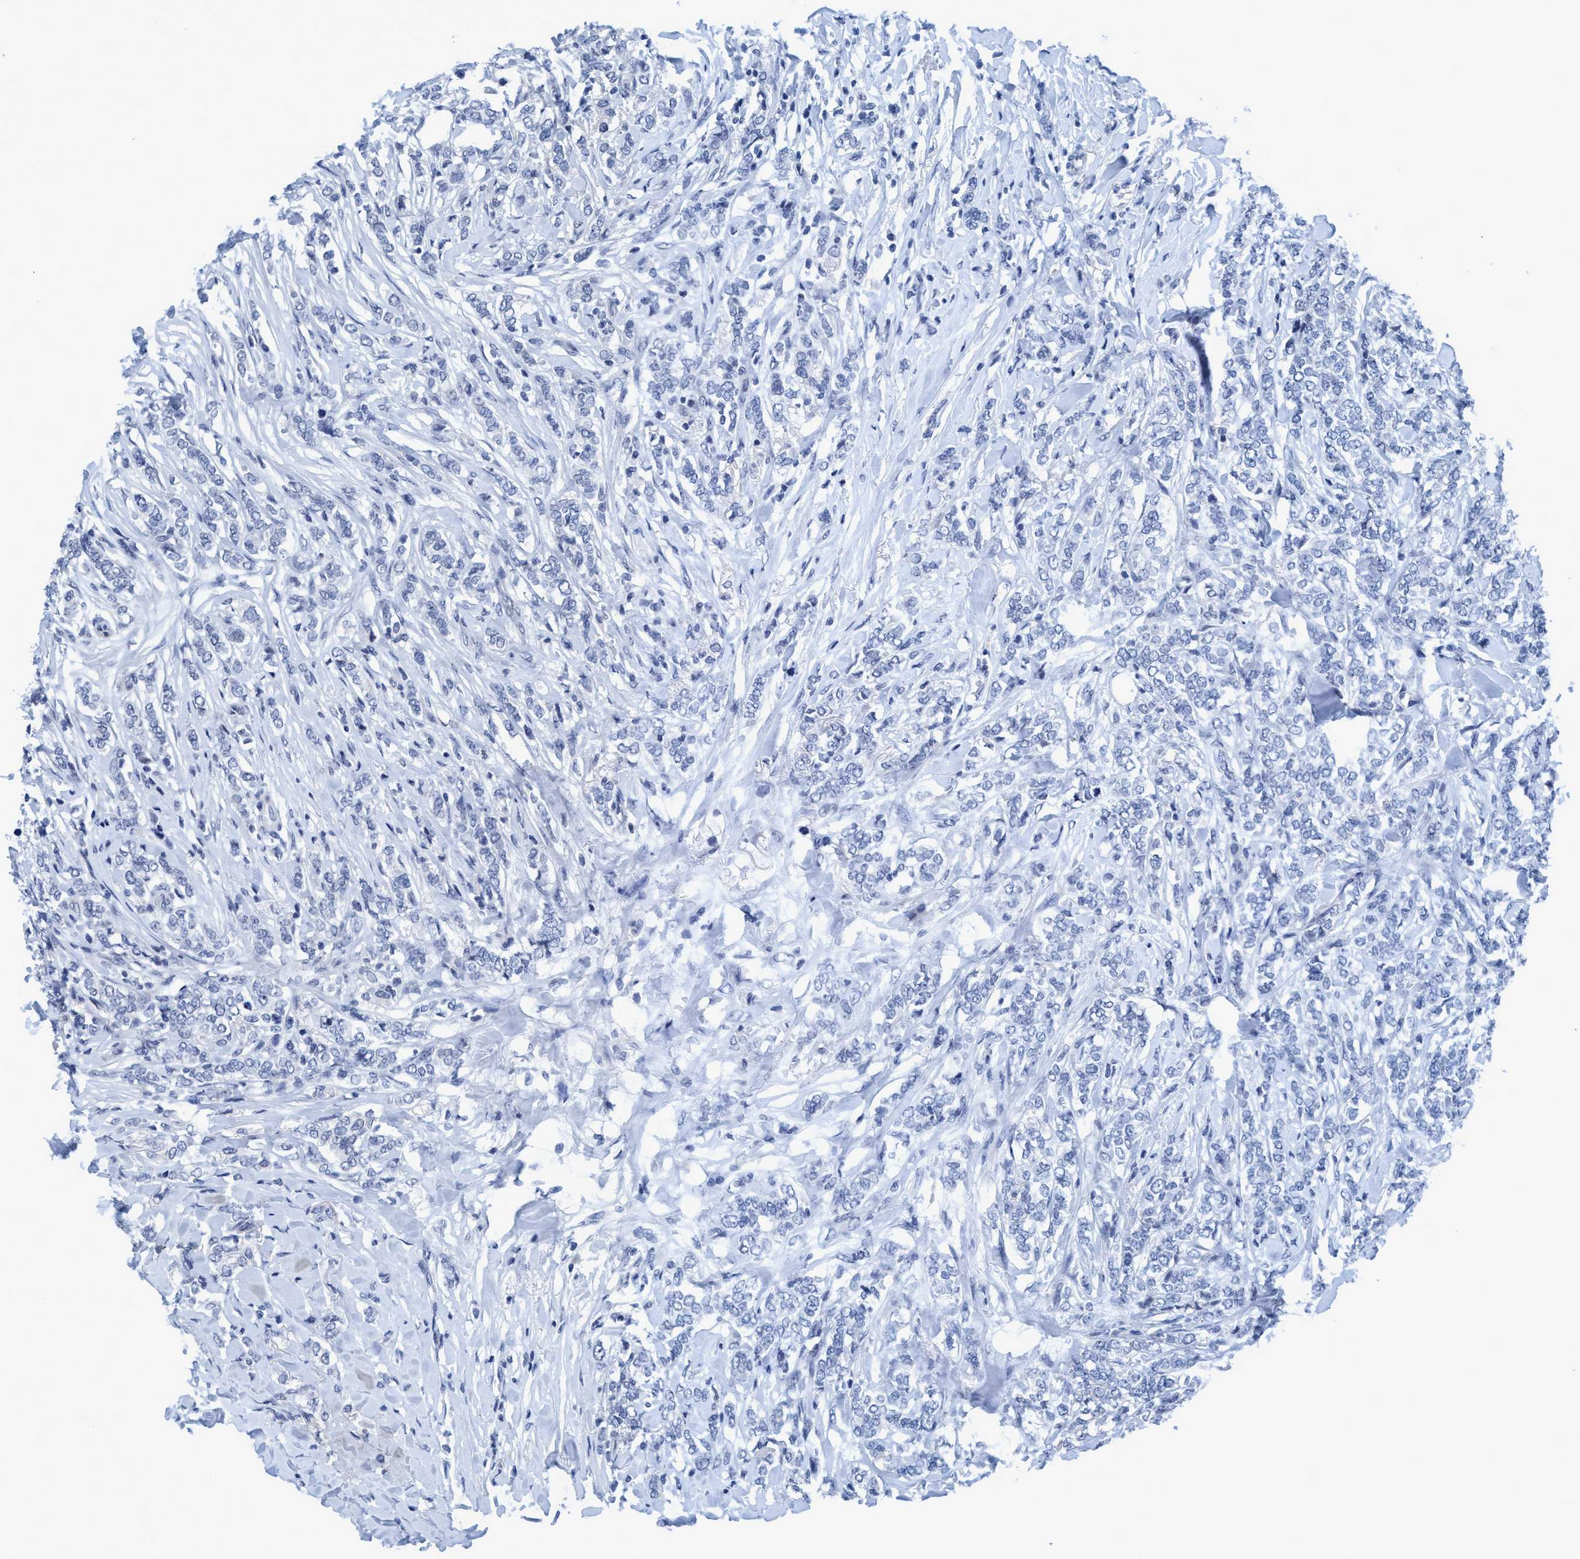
{"staining": {"intensity": "negative", "quantity": "none", "location": "none"}, "tissue": "breast cancer", "cell_type": "Tumor cells", "image_type": "cancer", "snomed": [{"axis": "morphology", "description": "Lobular carcinoma"}, {"axis": "topography", "description": "Skin"}, {"axis": "topography", "description": "Breast"}], "caption": "Histopathology image shows no protein positivity in tumor cells of breast lobular carcinoma tissue.", "gene": "DNAI1", "patient": {"sex": "female", "age": 46}}